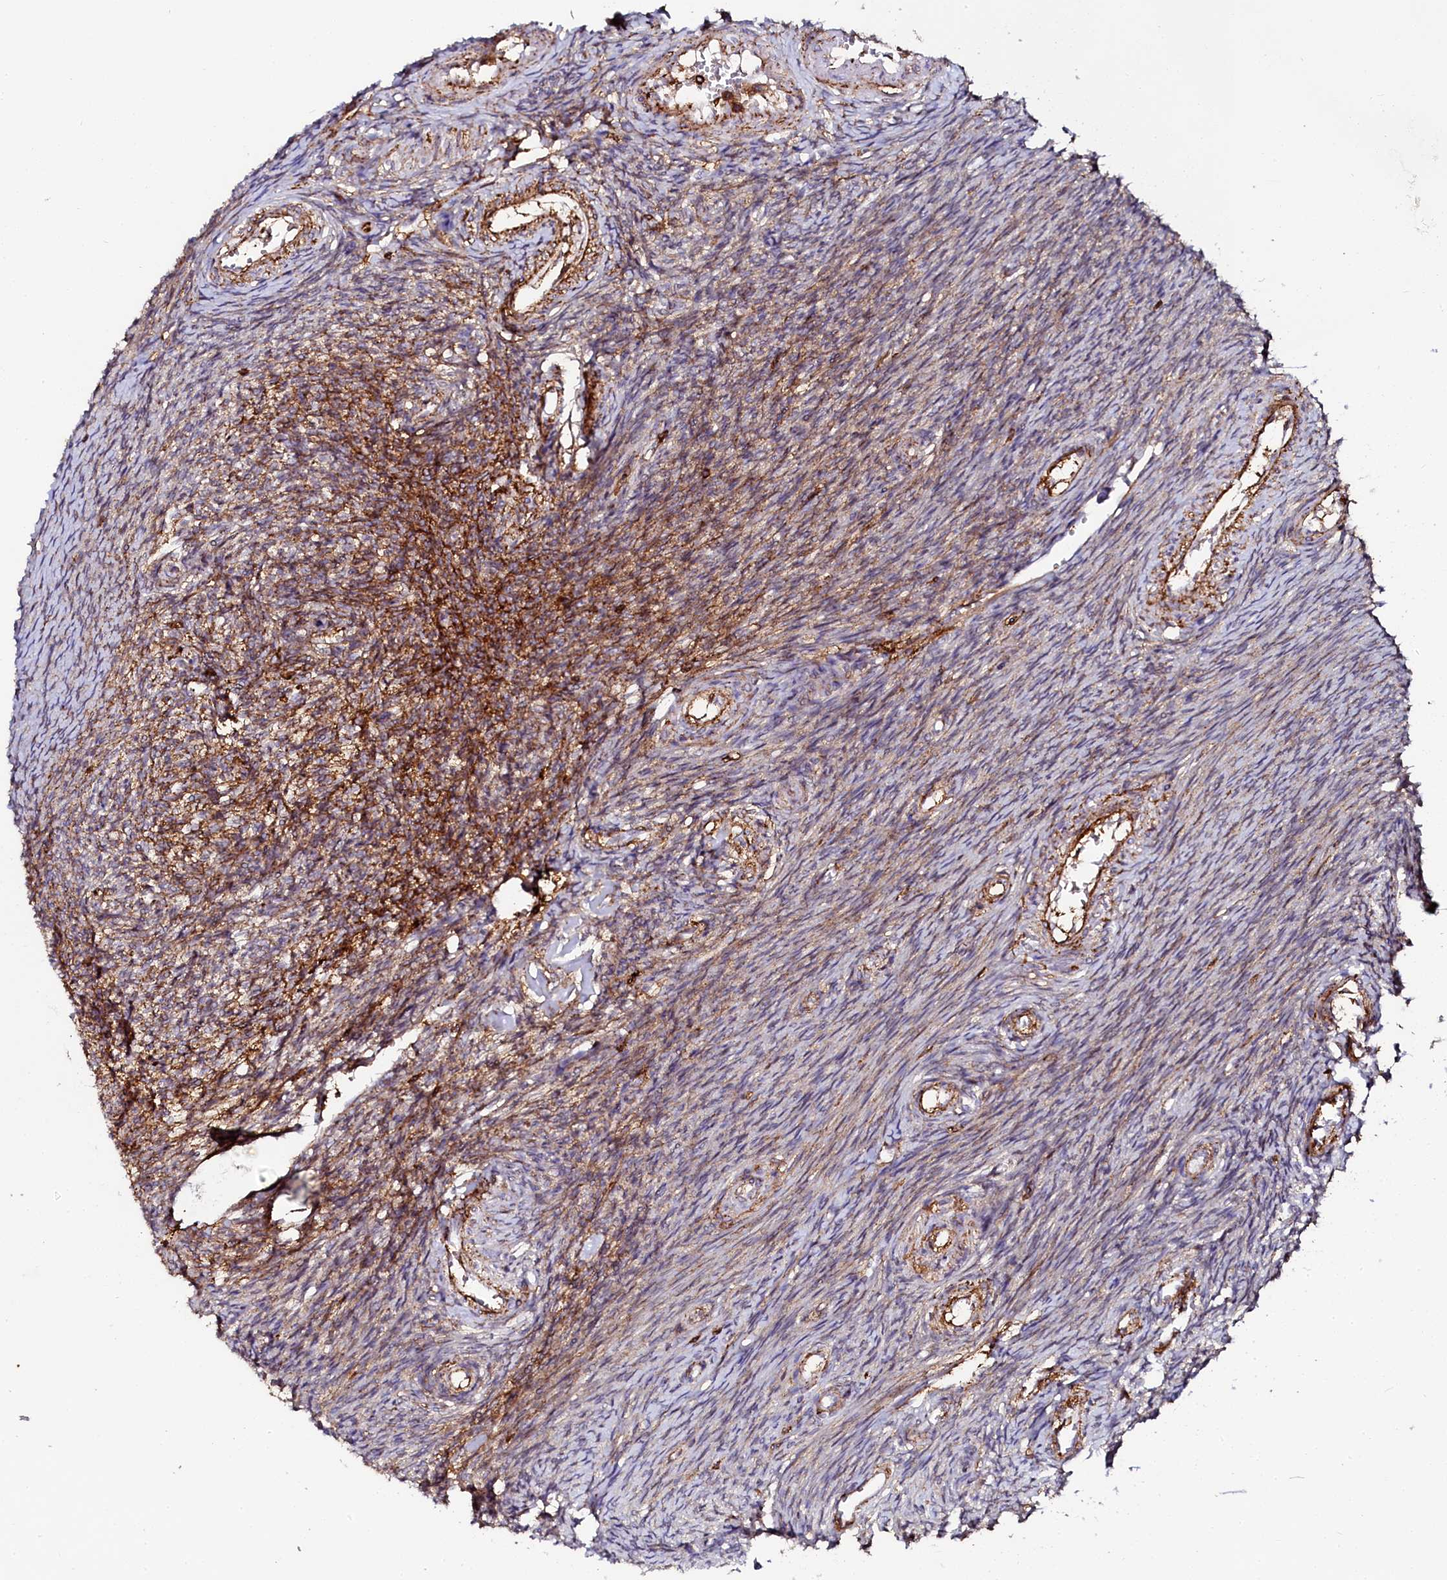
{"staining": {"intensity": "strong", "quantity": "<25%", "location": "cytoplasmic/membranous"}, "tissue": "ovary", "cell_type": "Ovarian stroma cells", "image_type": "normal", "snomed": [{"axis": "morphology", "description": "Normal tissue, NOS"}, {"axis": "topography", "description": "Ovary"}], "caption": "IHC image of benign human ovary stained for a protein (brown), which reveals medium levels of strong cytoplasmic/membranous positivity in about <25% of ovarian stroma cells.", "gene": "AAAS", "patient": {"sex": "female", "age": 44}}